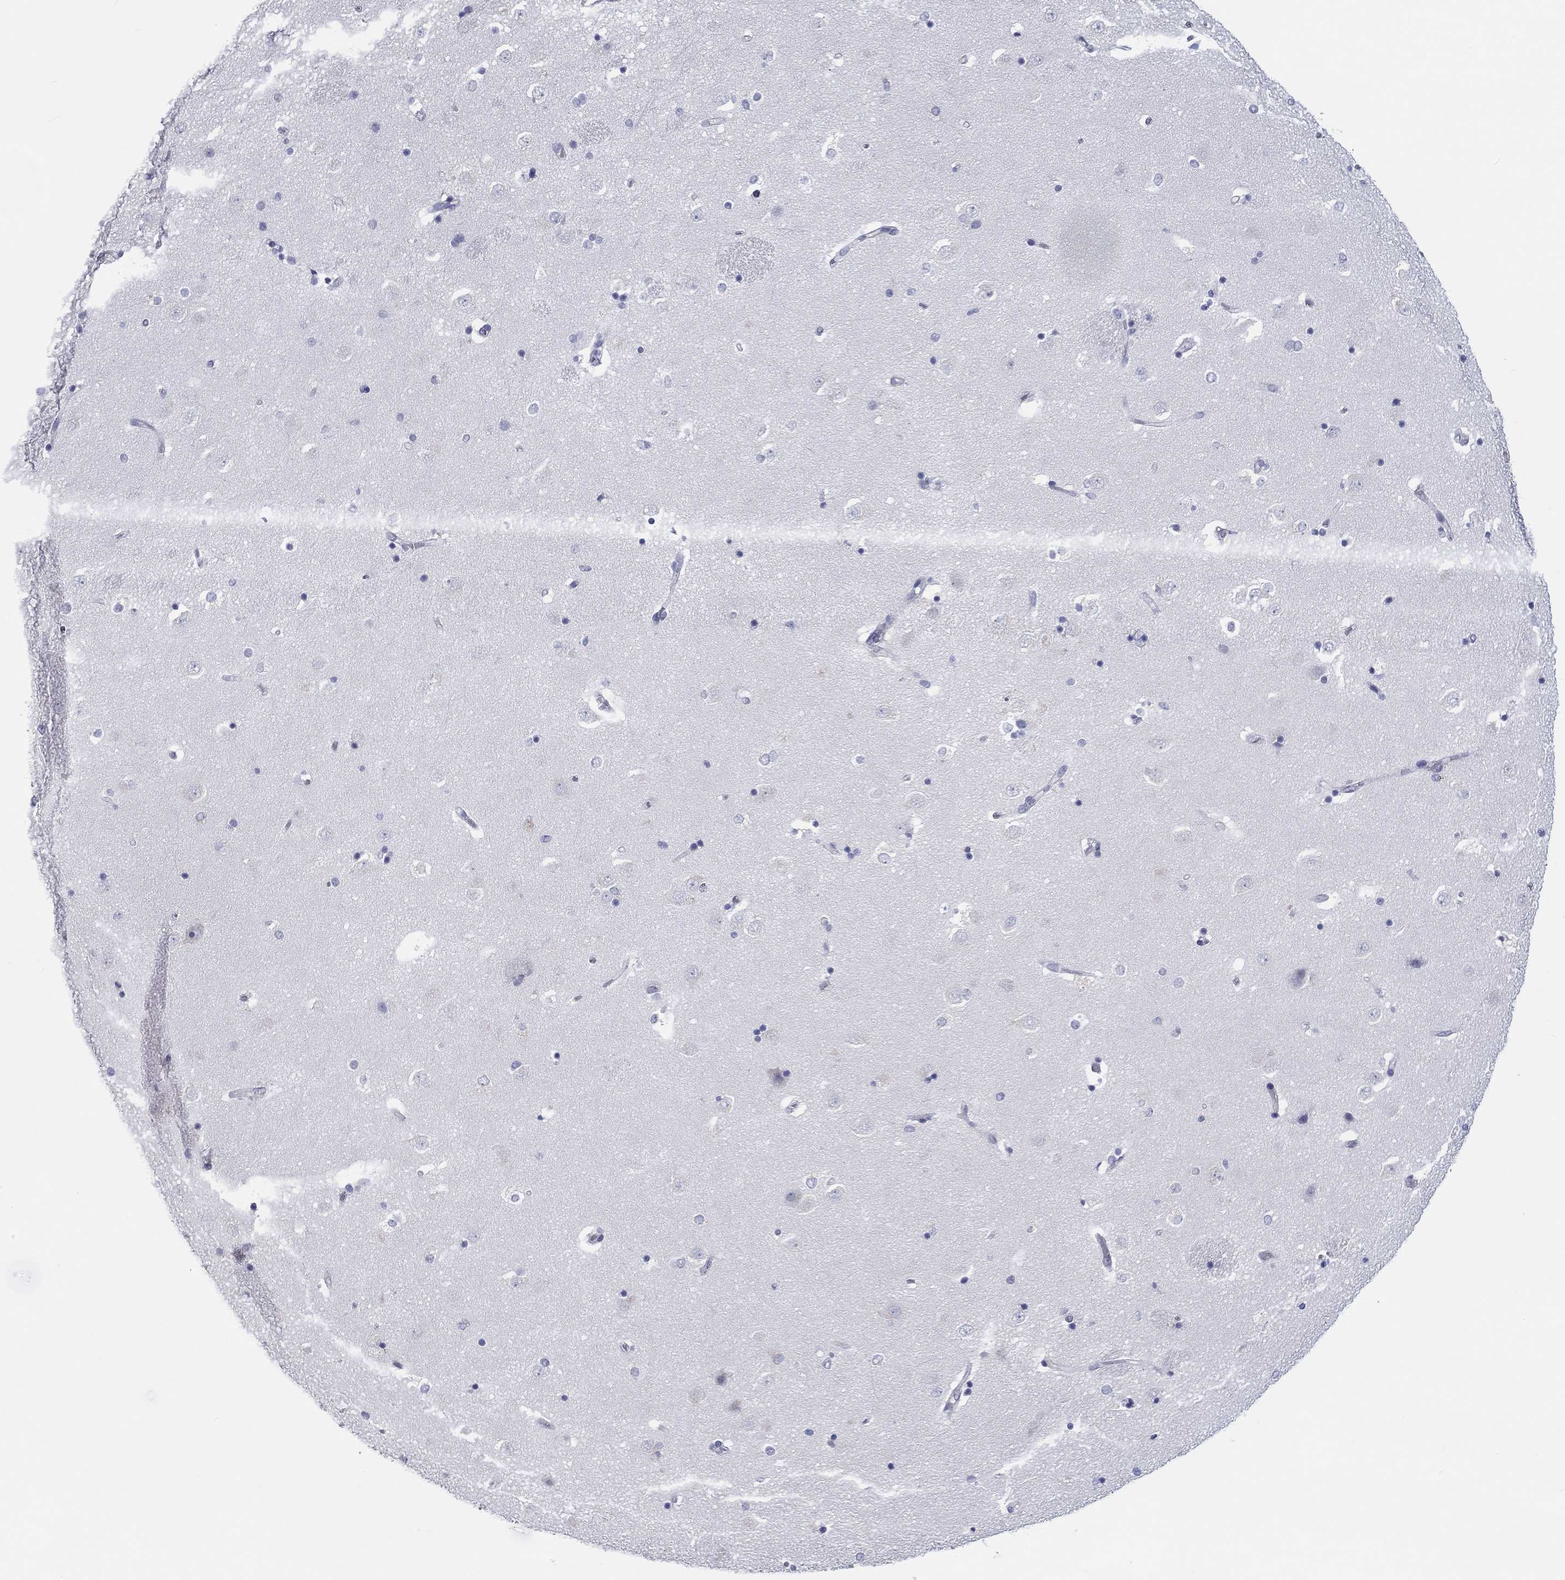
{"staining": {"intensity": "negative", "quantity": "none", "location": "none"}, "tissue": "caudate", "cell_type": "Glial cells", "image_type": "normal", "snomed": [{"axis": "morphology", "description": "Normal tissue, NOS"}, {"axis": "topography", "description": "Lateral ventricle wall"}], "caption": "Caudate stained for a protein using immunohistochemistry demonstrates no expression glial cells.", "gene": "CRYGD", "patient": {"sex": "male", "age": 51}}